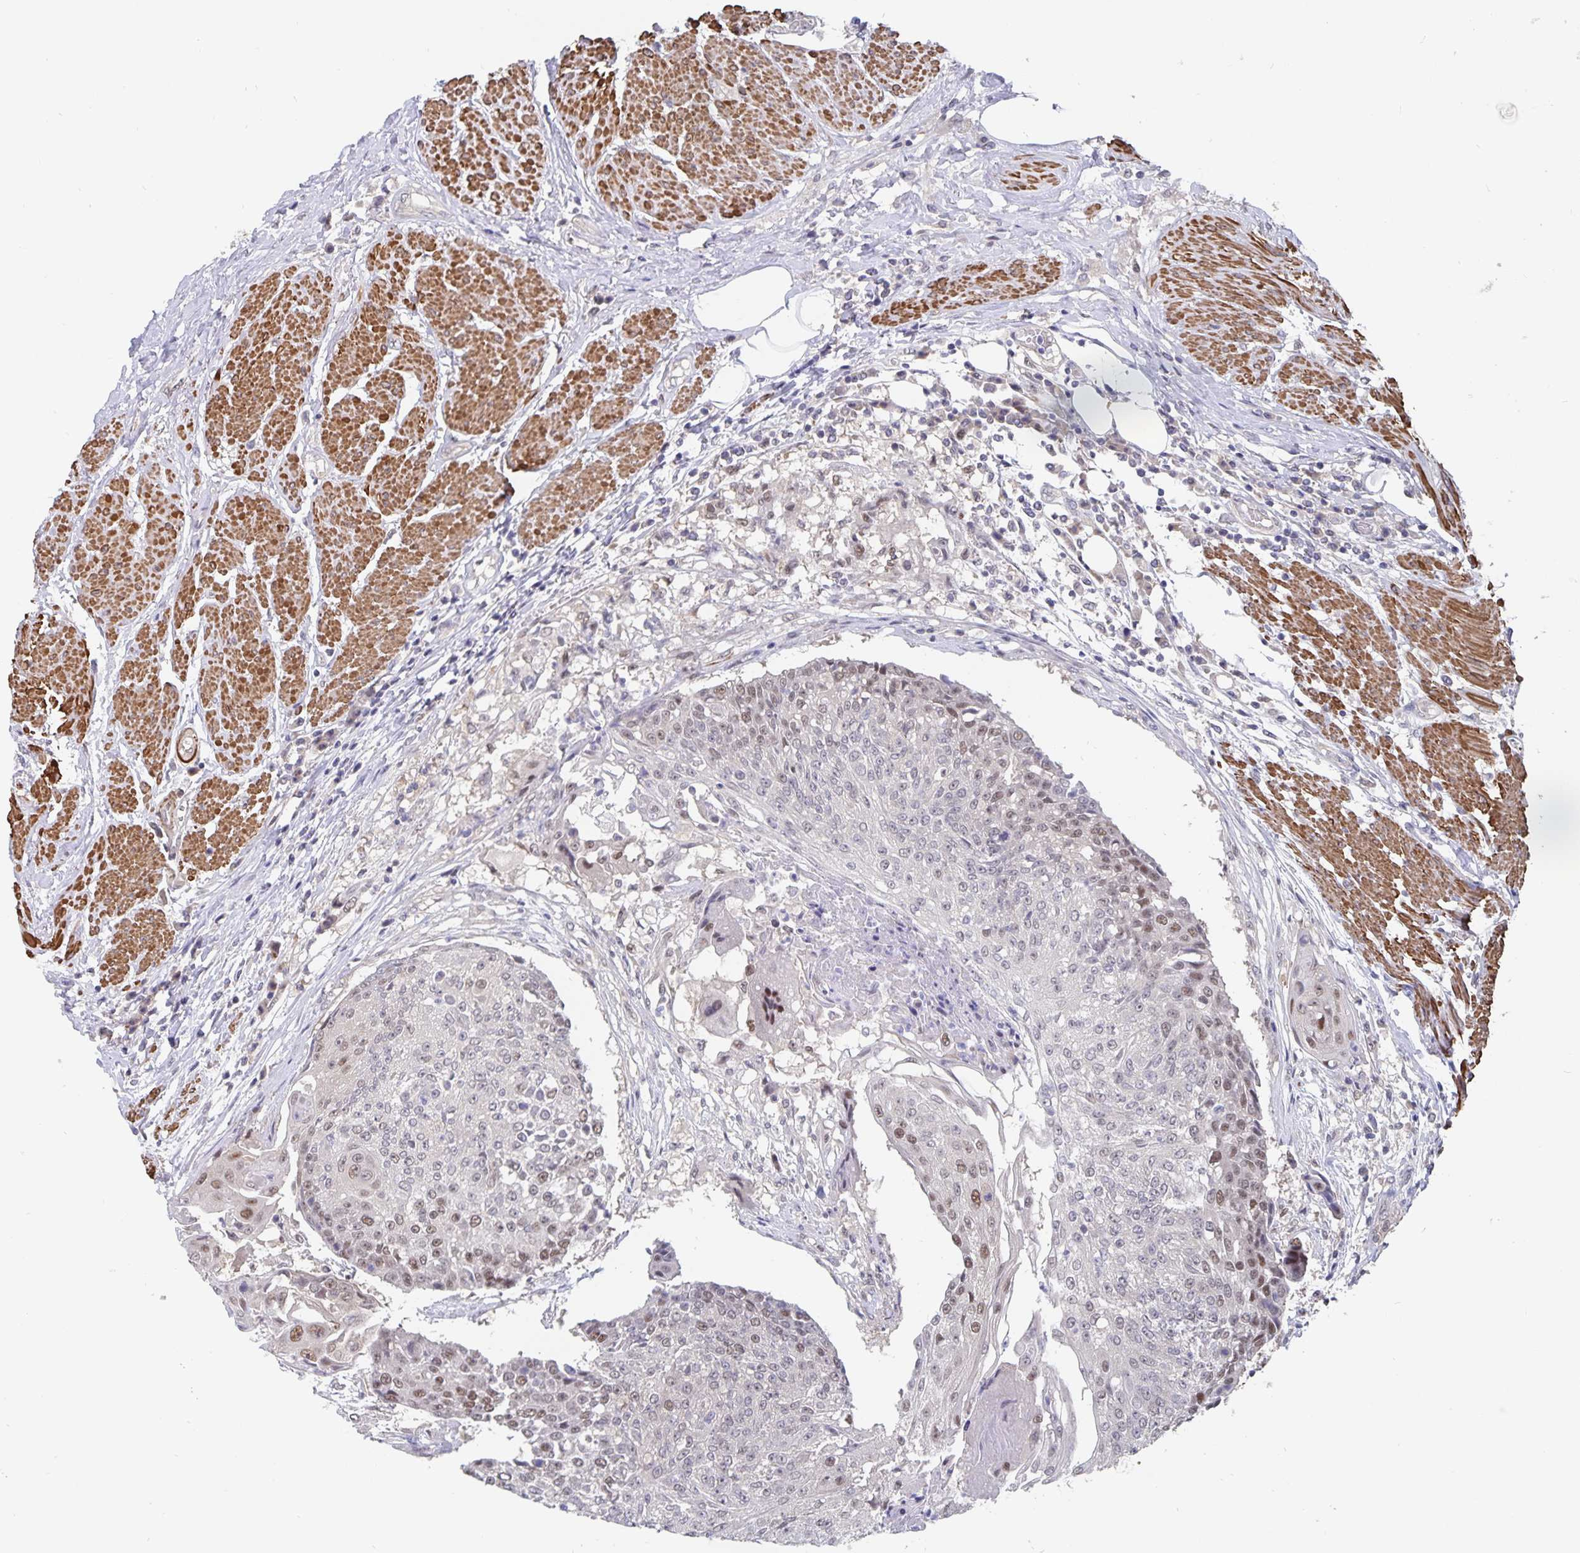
{"staining": {"intensity": "weak", "quantity": "25%-75%", "location": "nuclear"}, "tissue": "urothelial cancer", "cell_type": "Tumor cells", "image_type": "cancer", "snomed": [{"axis": "morphology", "description": "Urothelial carcinoma, High grade"}, {"axis": "topography", "description": "Urinary bladder"}], "caption": "An immunohistochemistry histopathology image of tumor tissue is shown. Protein staining in brown highlights weak nuclear positivity in urothelial cancer within tumor cells. The staining is performed using DAB brown chromogen to label protein expression. The nuclei are counter-stained blue using hematoxylin.", "gene": "BAG6", "patient": {"sex": "female", "age": 63}}